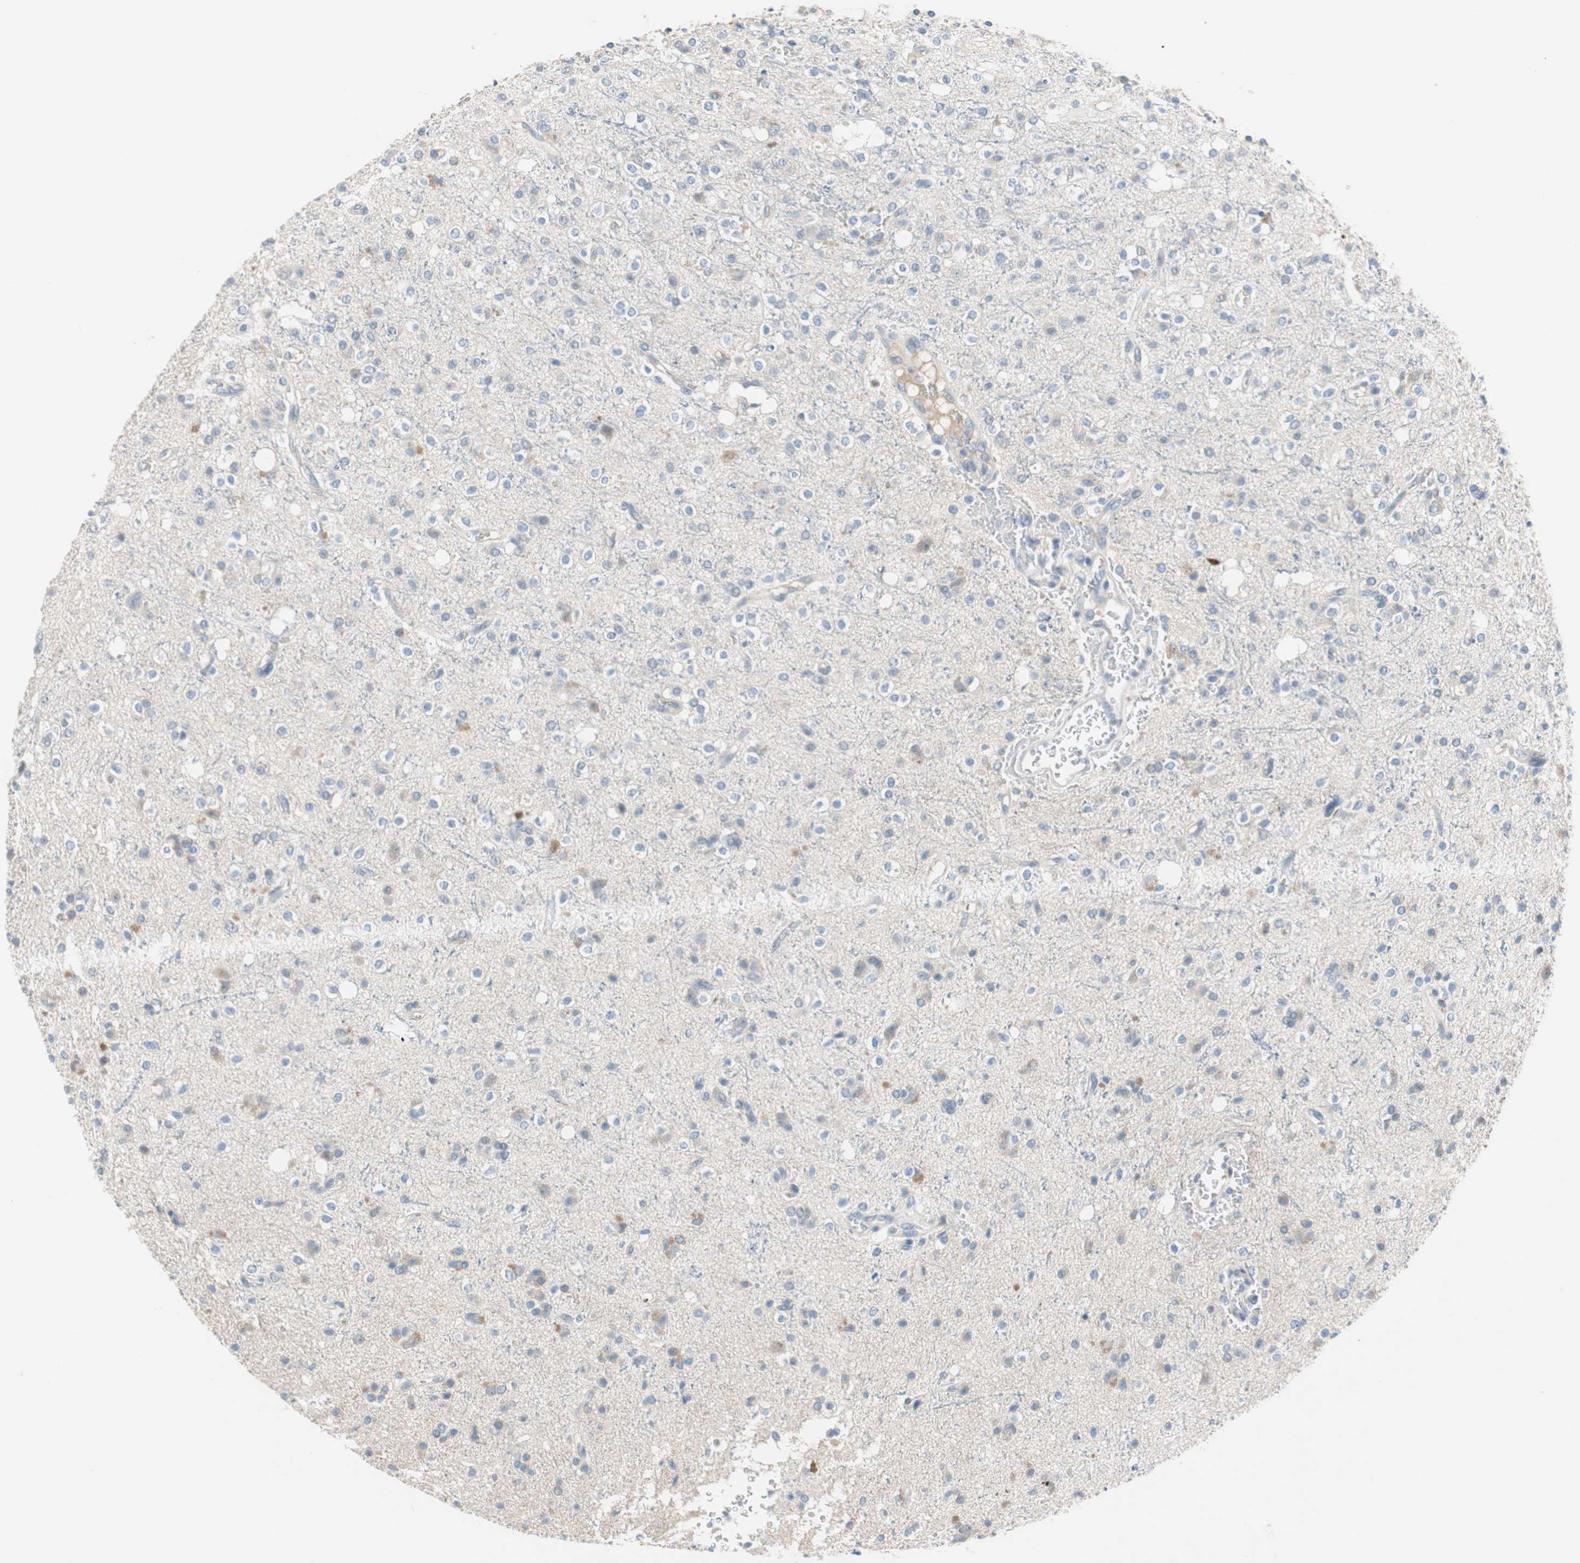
{"staining": {"intensity": "weak", "quantity": "<25%", "location": "cytoplasmic/membranous"}, "tissue": "glioma", "cell_type": "Tumor cells", "image_type": "cancer", "snomed": [{"axis": "morphology", "description": "Glioma, malignant, High grade"}, {"axis": "topography", "description": "Brain"}], "caption": "Tumor cells are negative for brown protein staining in glioma.", "gene": "PDZK1", "patient": {"sex": "male", "age": 47}}